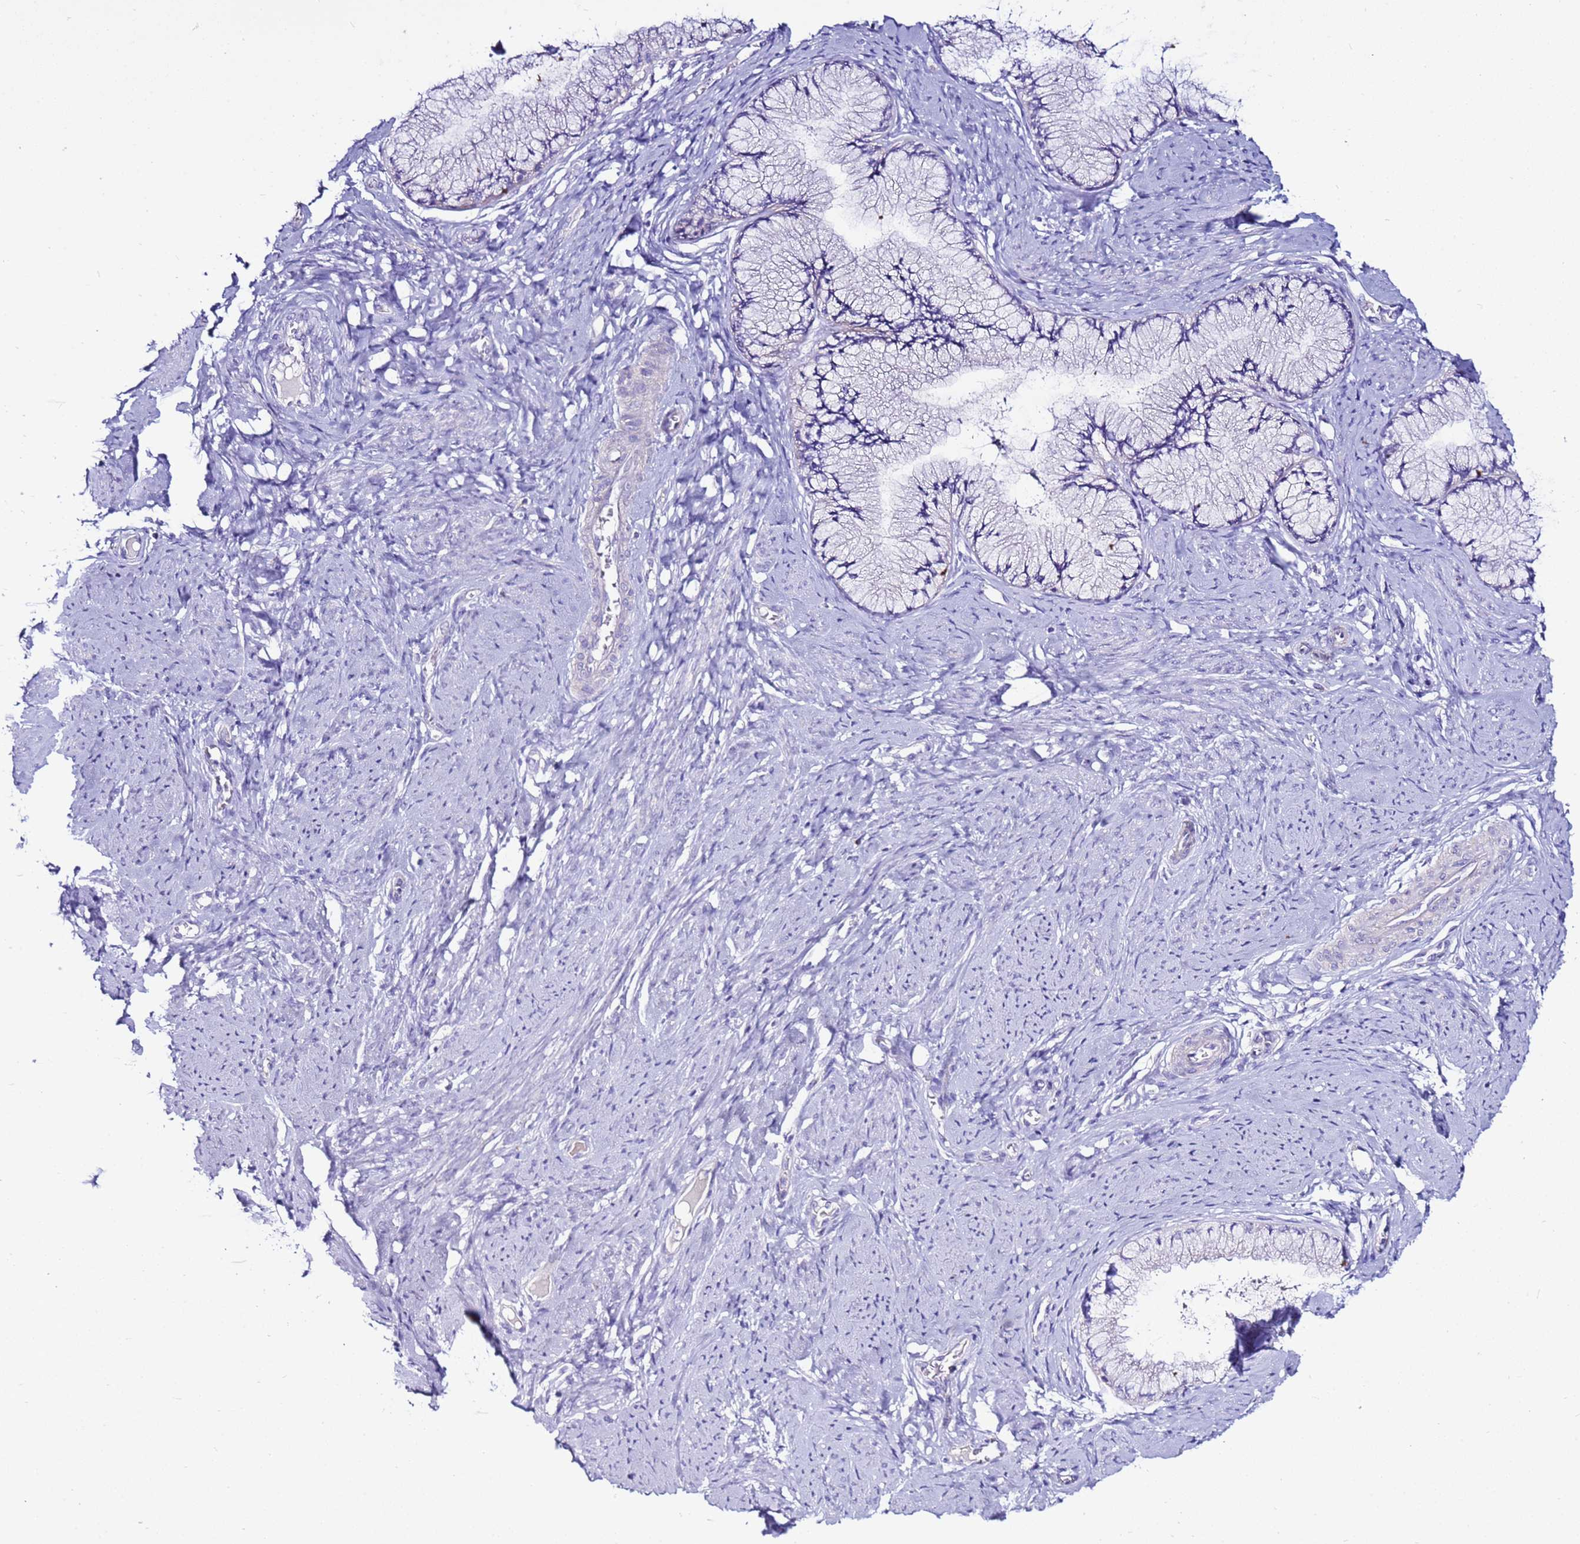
{"staining": {"intensity": "negative", "quantity": "none", "location": "none"}, "tissue": "cervix", "cell_type": "Glandular cells", "image_type": "normal", "snomed": [{"axis": "morphology", "description": "Normal tissue, NOS"}, {"axis": "topography", "description": "Cervix"}], "caption": "A micrograph of cervix stained for a protein reveals no brown staining in glandular cells. The staining was performed using DAB (3,3'-diaminobenzidine) to visualize the protein expression in brown, while the nuclei were stained in blue with hematoxylin (Magnification: 20x).", "gene": "MYBPC3", "patient": {"sex": "female", "age": 42}}